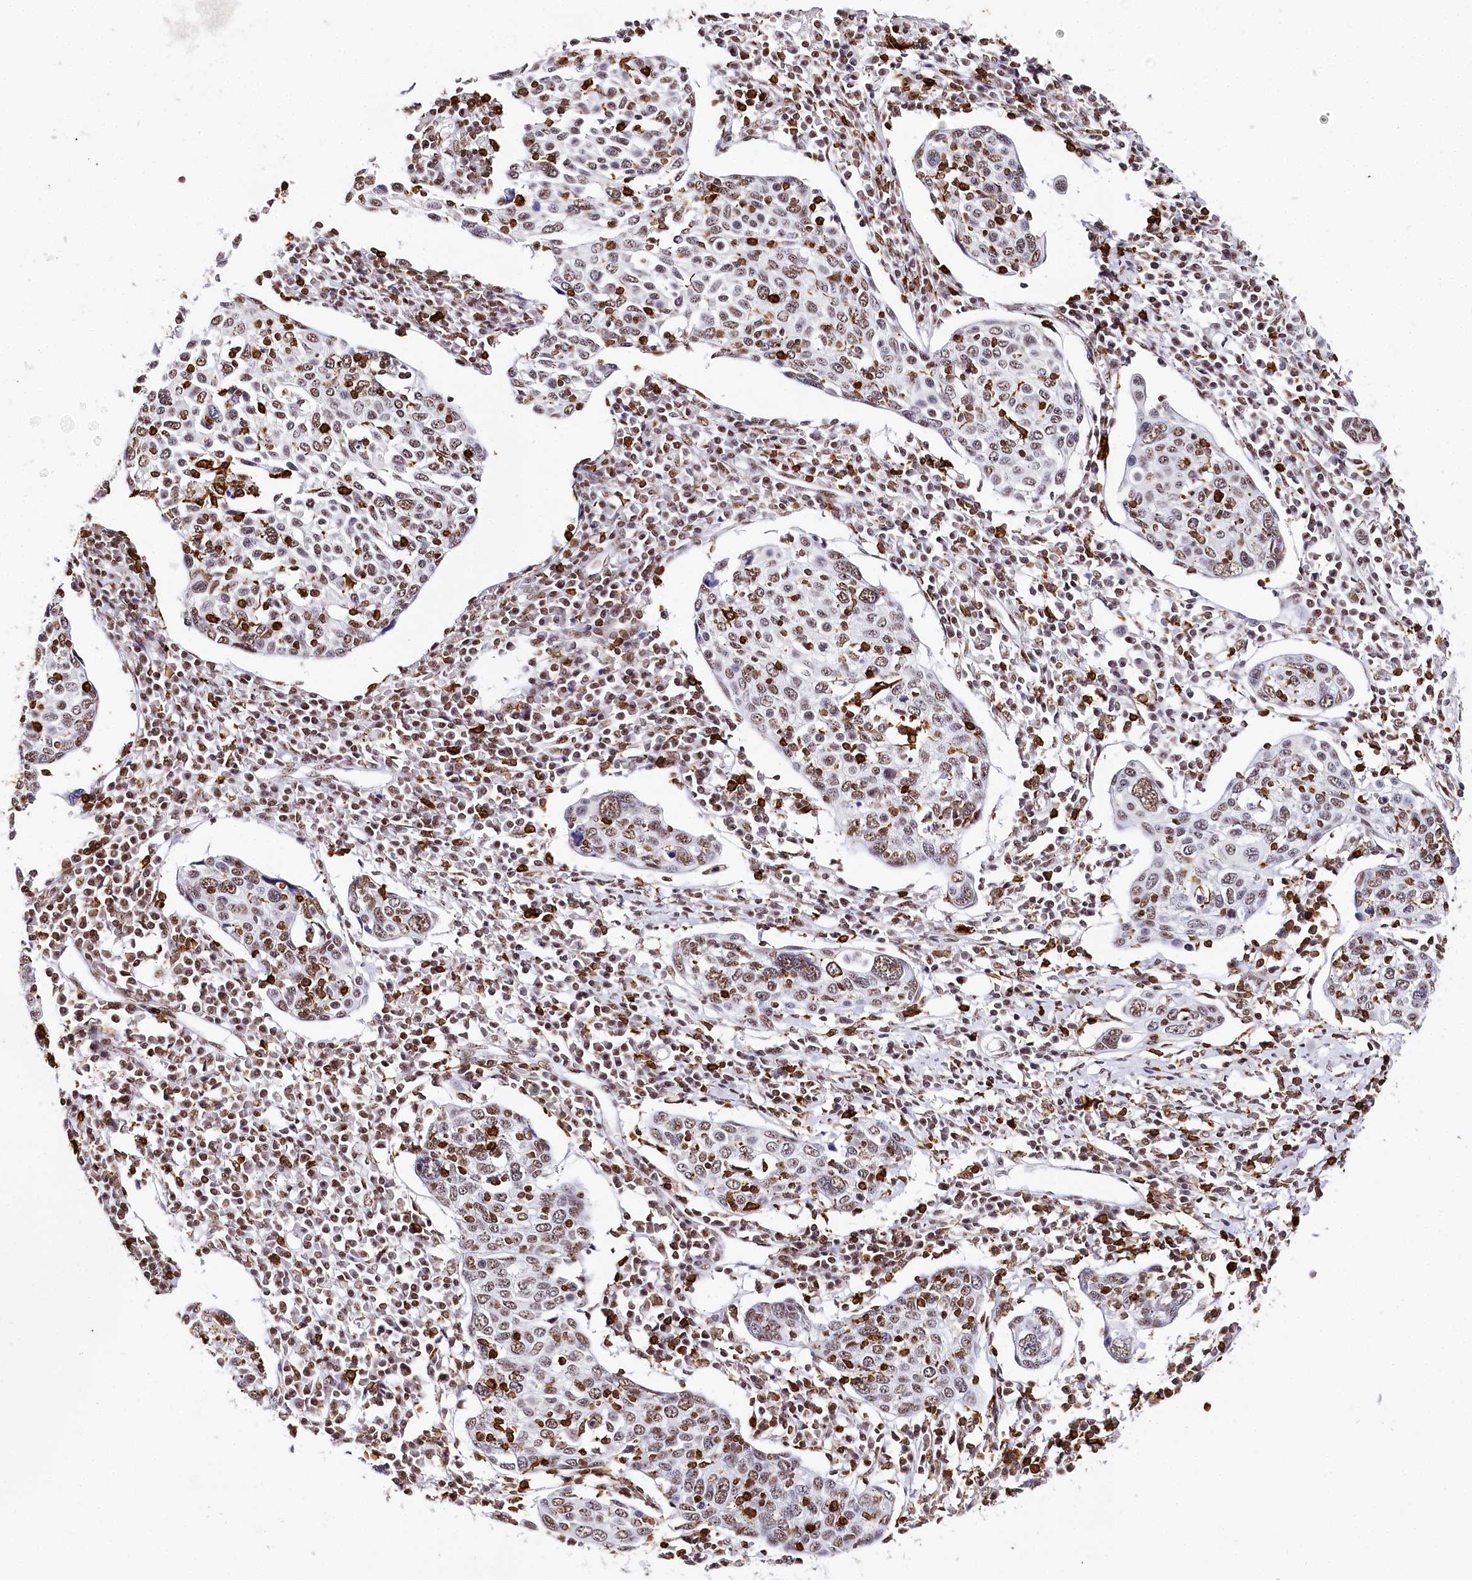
{"staining": {"intensity": "weak", "quantity": ">75%", "location": "nuclear"}, "tissue": "cervical cancer", "cell_type": "Tumor cells", "image_type": "cancer", "snomed": [{"axis": "morphology", "description": "Squamous cell carcinoma, NOS"}, {"axis": "topography", "description": "Cervix"}], "caption": "Protein expression analysis of human cervical cancer reveals weak nuclear positivity in about >75% of tumor cells. The staining was performed using DAB (3,3'-diaminobenzidine), with brown indicating positive protein expression. Nuclei are stained blue with hematoxylin.", "gene": "BARD1", "patient": {"sex": "female", "age": 40}}